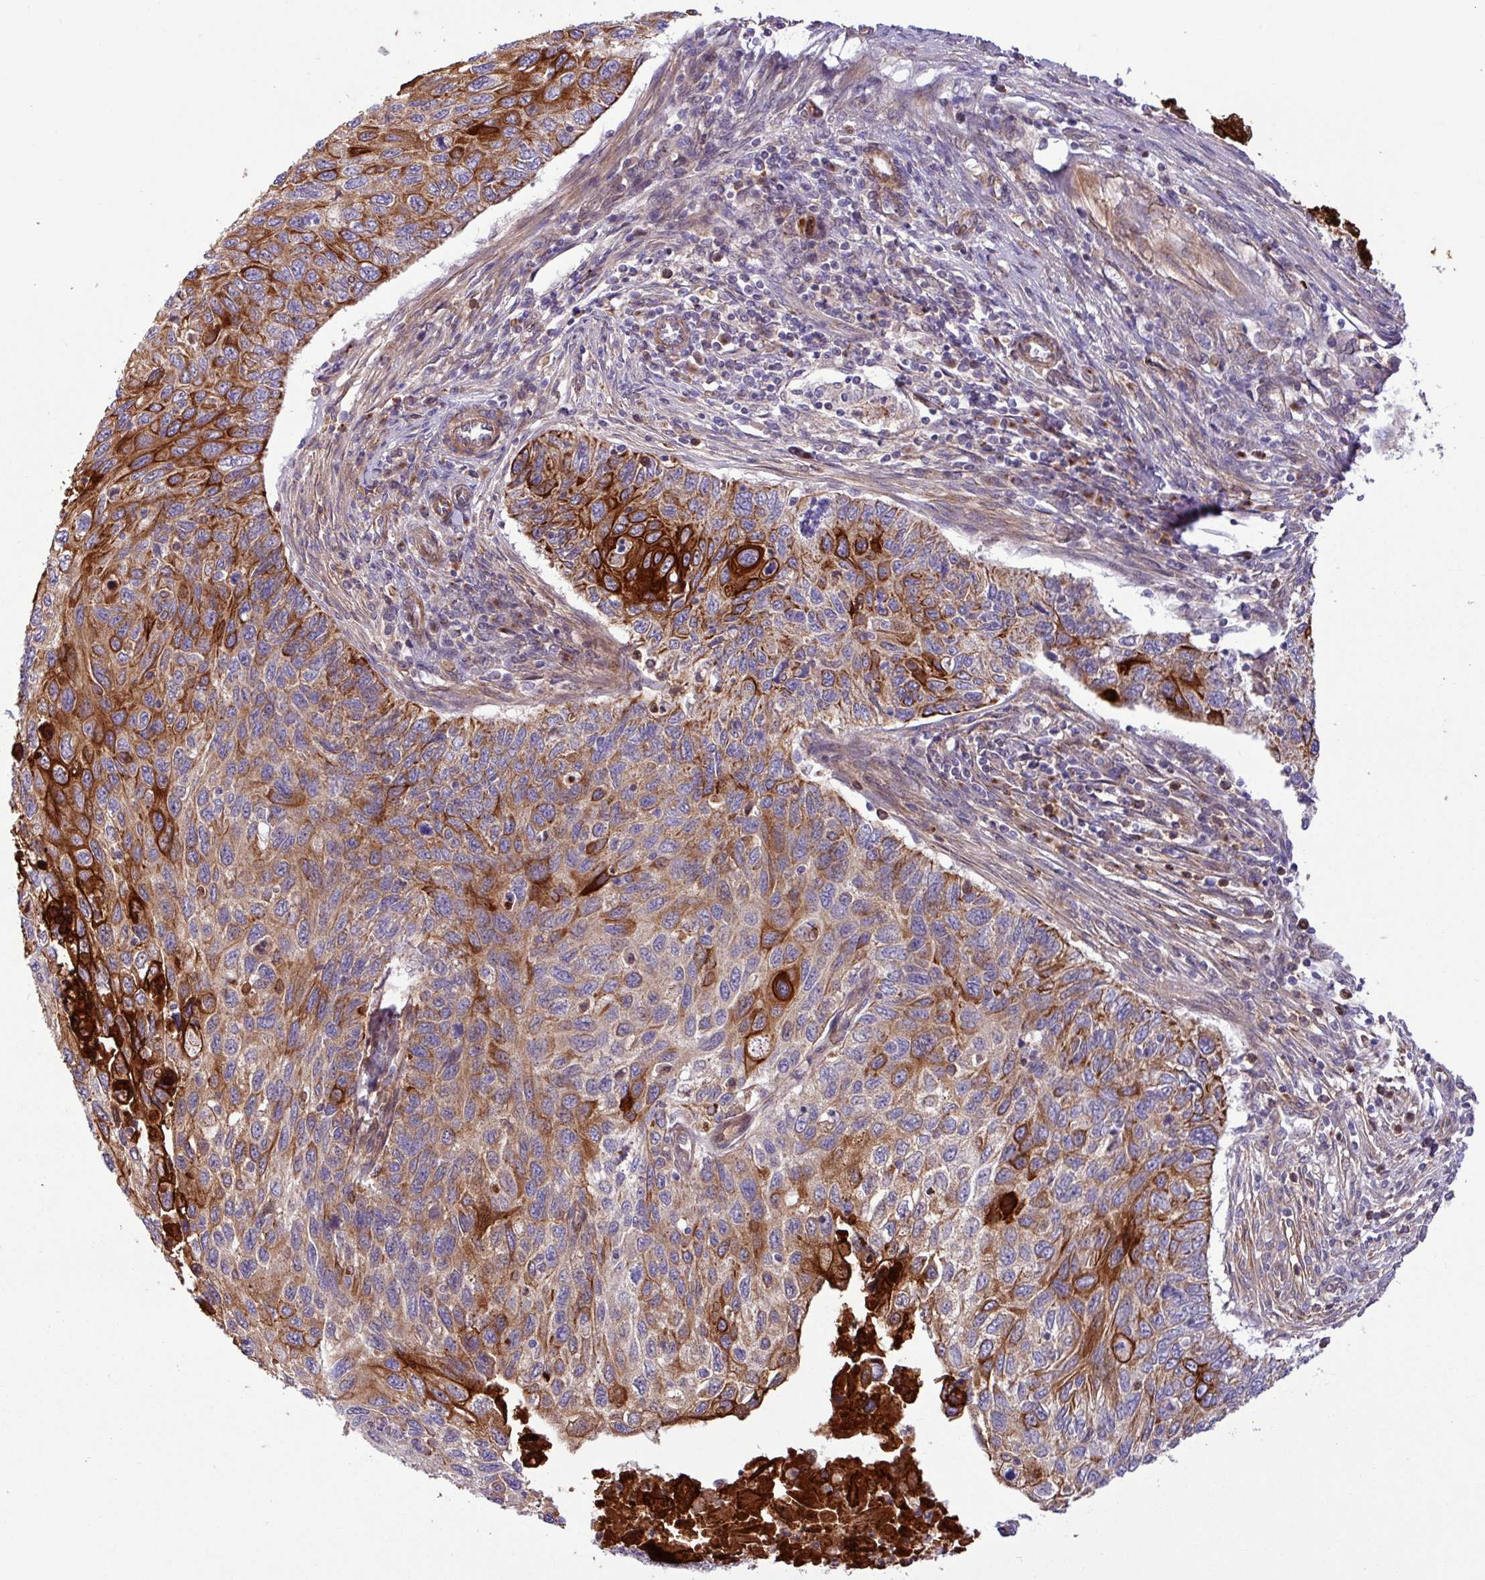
{"staining": {"intensity": "strong", "quantity": "25%-75%", "location": "cytoplasmic/membranous"}, "tissue": "cervical cancer", "cell_type": "Tumor cells", "image_type": "cancer", "snomed": [{"axis": "morphology", "description": "Squamous cell carcinoma, NOS"}, {"axis": "topography", "description": "Cervix"}], "caption": "High-power microscopy captured an IHC image of squamous cell carcinoma (cervical), revealing strong cytoplasmic/membranous positivity in about 25%-75% of tumor cells. (DAB (3,3'-diaminobenzidine) = brown stain, brightfield microscopy at high magnification).", "gene": "CNTRL", "patient": {"sex": "female", "age": 70}}